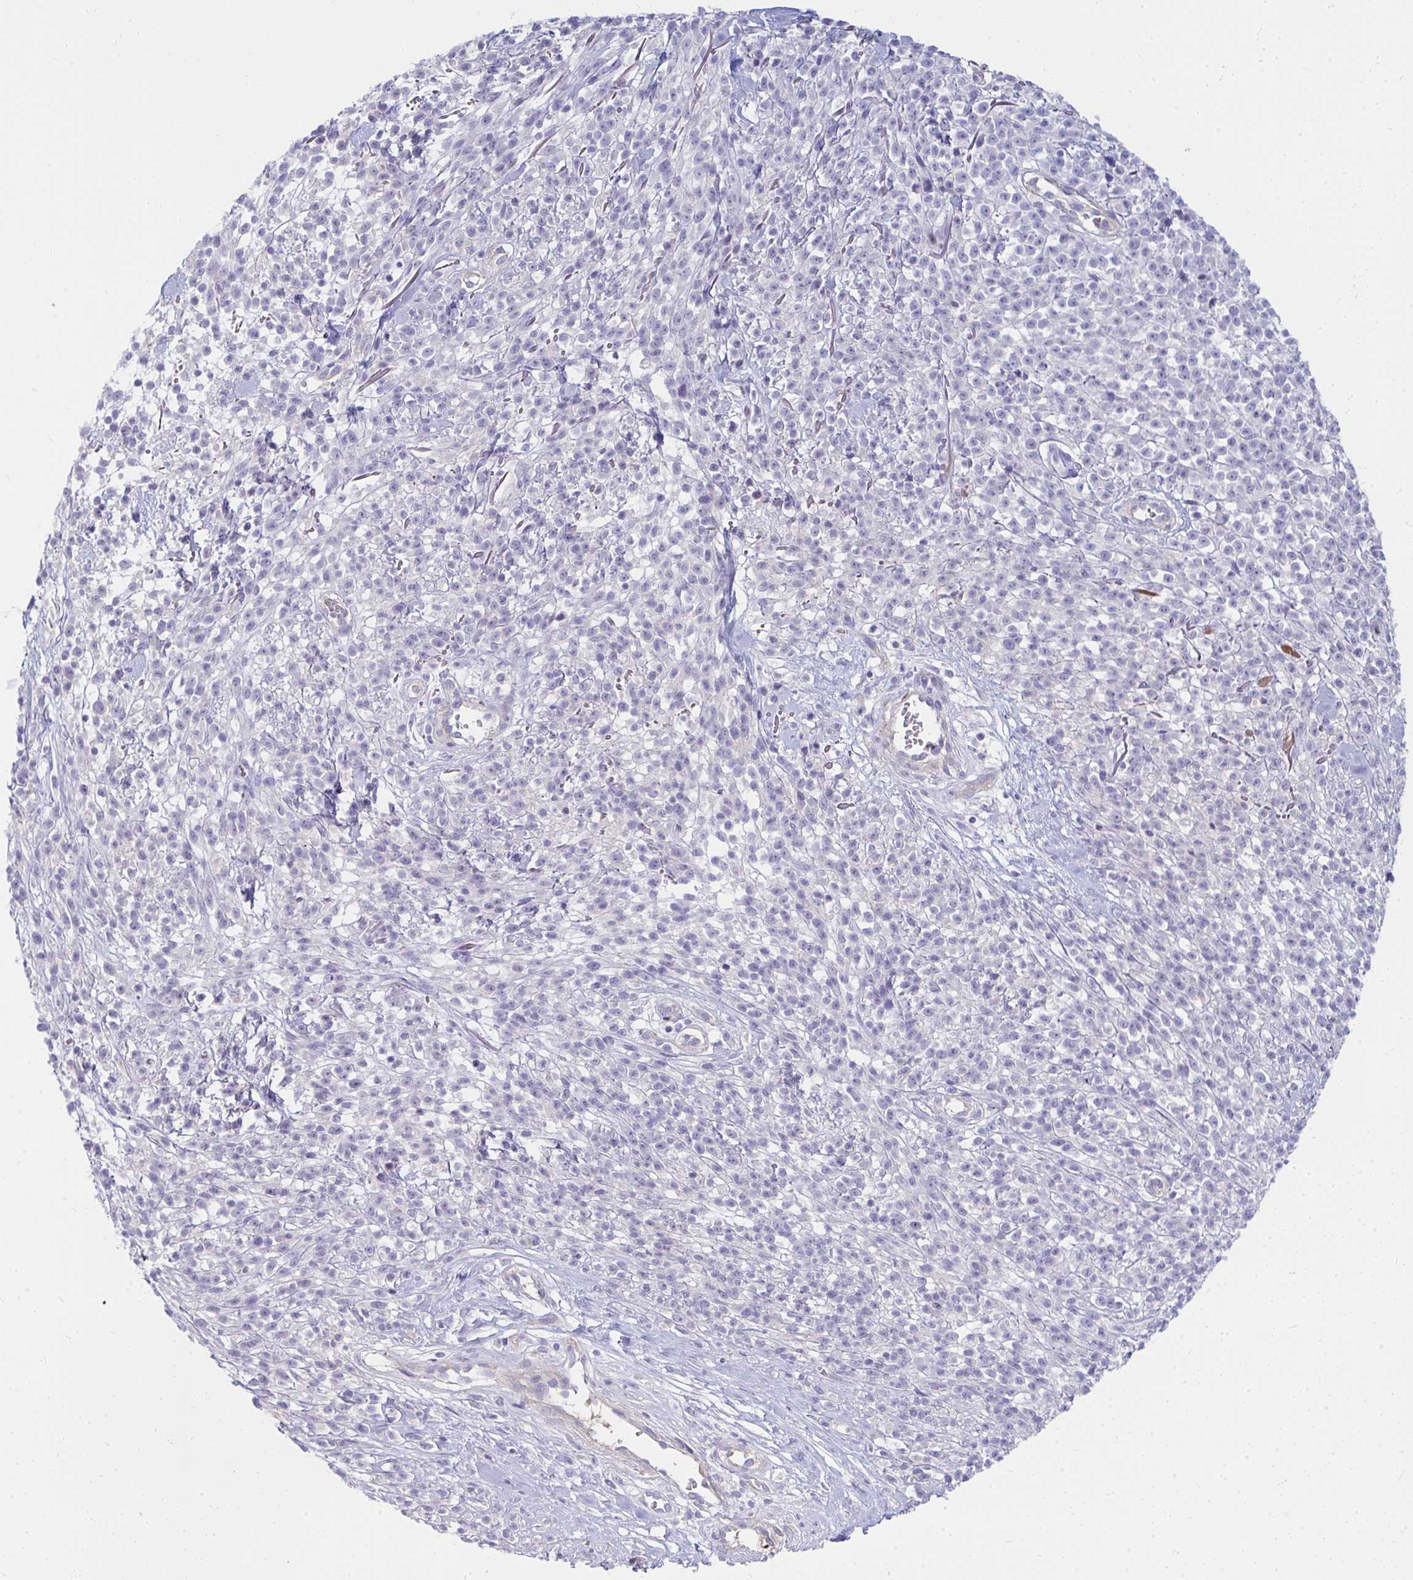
{"staining": {"intensity": "negative", "quantity": "none", "location": "none"}, "tissue": "melanoma", "cell_type": "Tumor cells", "image_type": "cancer", "snomed": [{"axis": "morphology", "description": "Malignant melanoma, NOS"}, {"axis": "topography", "description": "Skin"}, {"axis": "topography", "description": "Skin of trunk"}], "caption": "A high-resolution image shows immunohistochemistry (IHC) staining of melanoma, which exhibits no significant expression in tumor cells.", "gene": "LRRC36", "patient": {"sex": "male", "age": 74}}